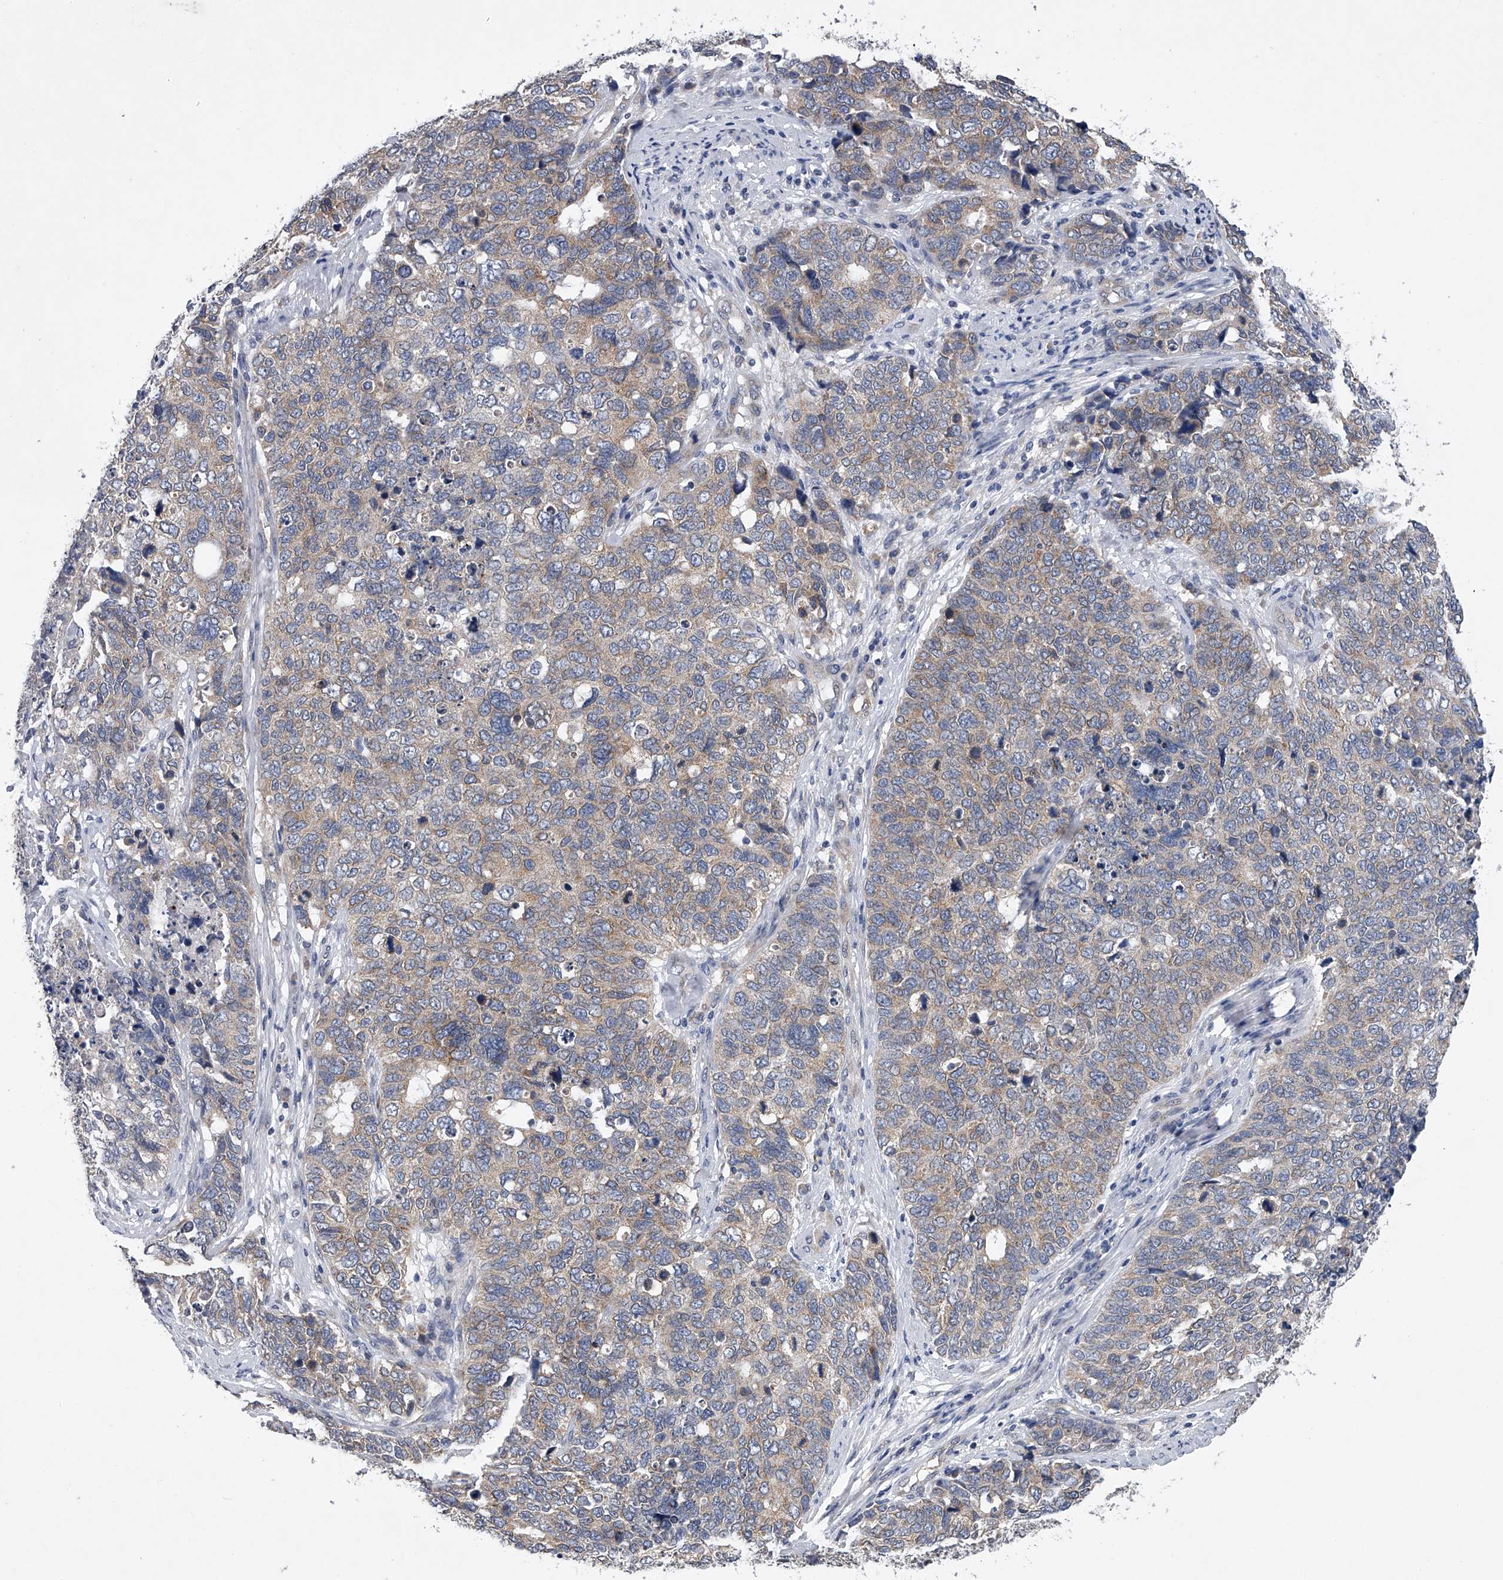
{"staining": {"intensity": "weak", "quantity": "25%-75%", "location": "cytoplasmic/membranous"}, "tissue": "cervical cancer", "cell_type": "Tumor cells", "image_type": "cancer", "snomed": [{"axis": "morphology", "description": "Squamous cell carcinoma, NOS"}, {"axis": "topography", "description": "Cervix"}], "caption": "Tumor cells show low levels of weak cytoplasmic/membranous expression in approximately 25%-75% of cells in cervical cancer (squamous cell carcinoma).", "gene": "RNF5", "patient": {"sex": "female", "age": 63}}